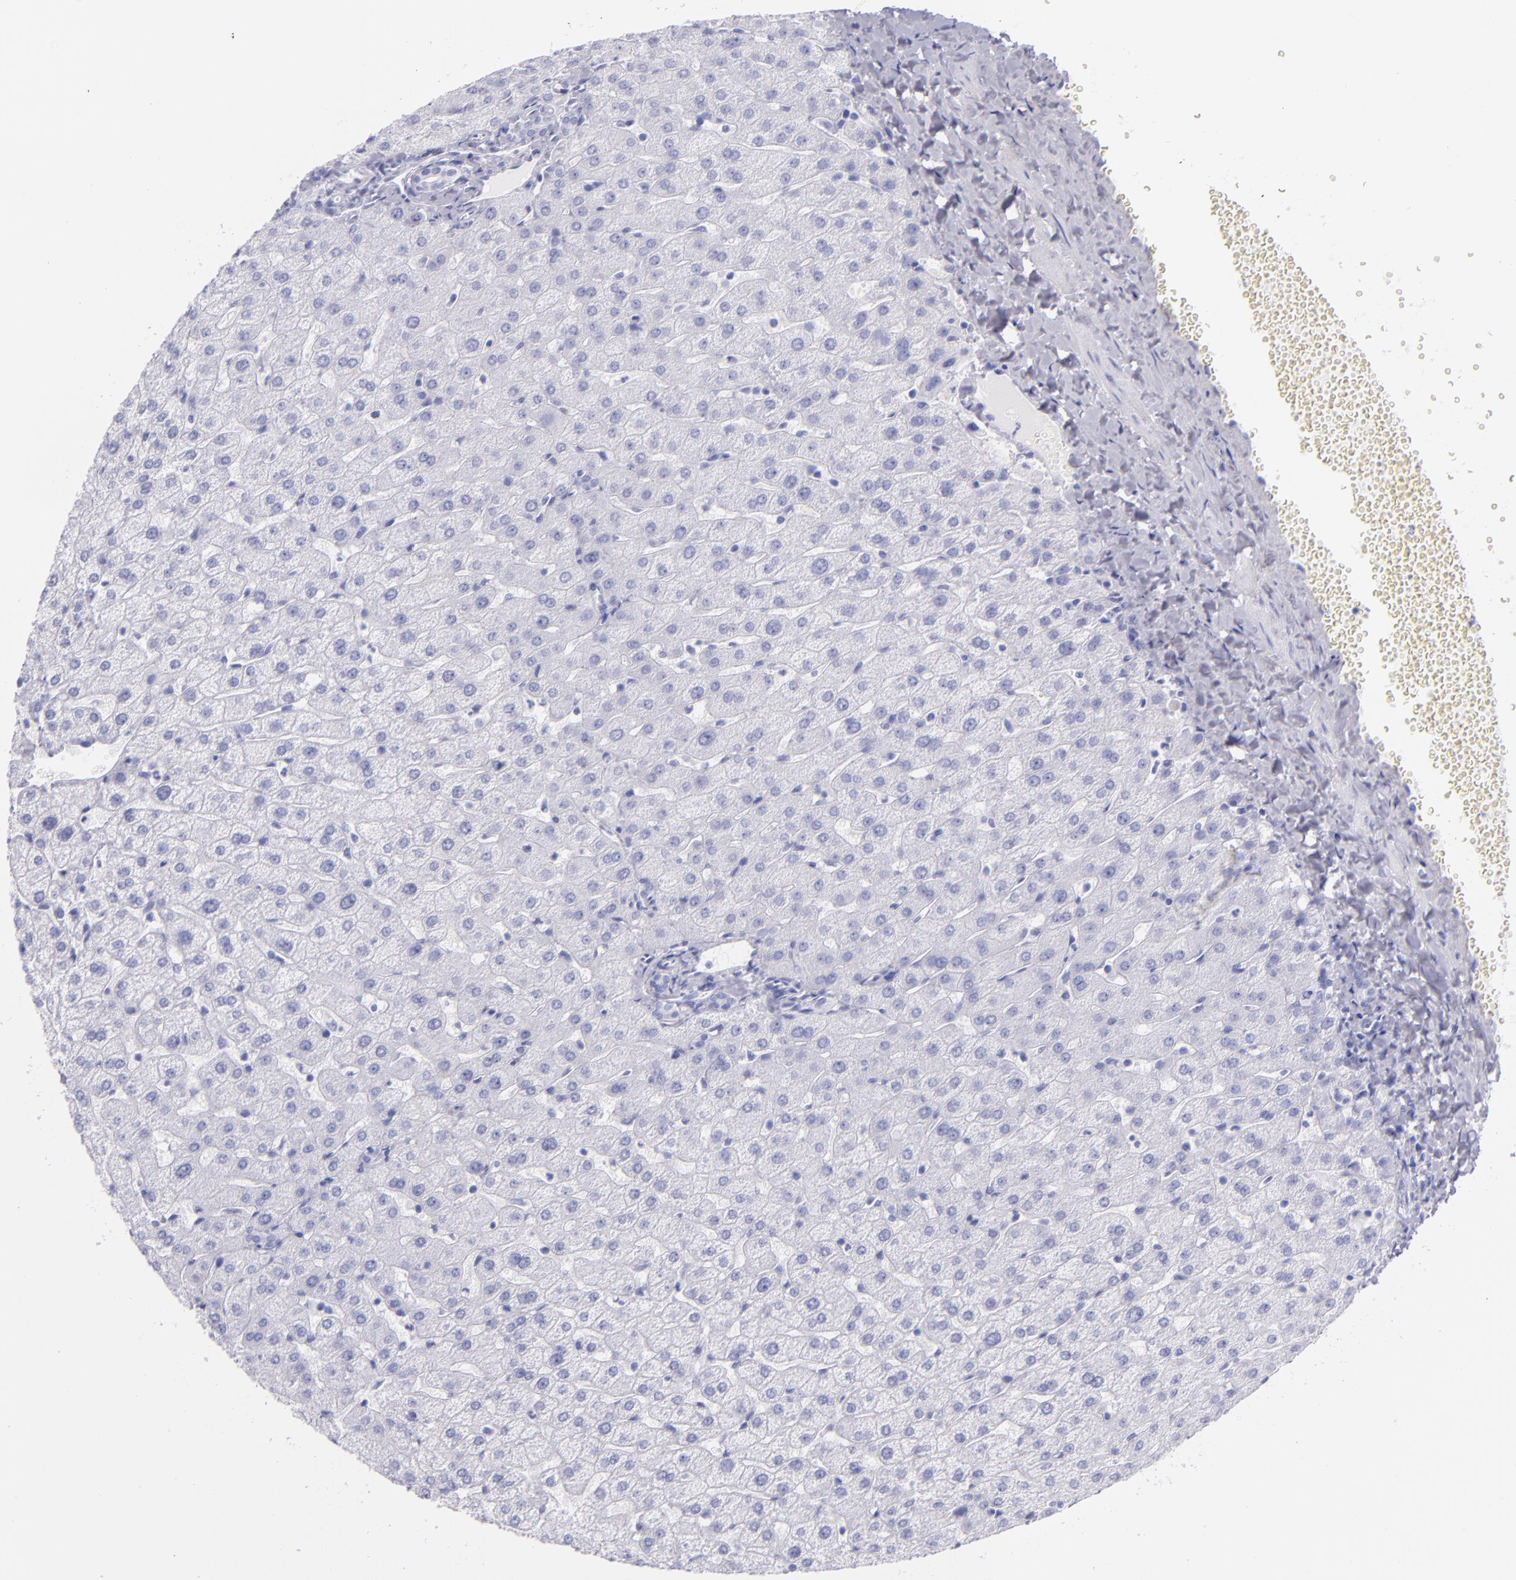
{"staining": {"intensity": "negative", "quantity": "none", "location": "none"}, "tissue": "liver", "cell_type": "Cholangiocytes", "image_type": "normal", "snomed": [{"axis": "morphology", "description": "Normal tissue, NOS"}, {"axis": "morphology", "description": "Fibrosis, NOS"}, {"axis": "topography", "description": "Liver"}], "caption": "Immunohistochemistry micrograph of benign human liver stained for a protein (brown), which exhibits no positivity in cholangiocytes.", "gene": "SFTPB", "patient": {"sex": "female", "age": 29}}